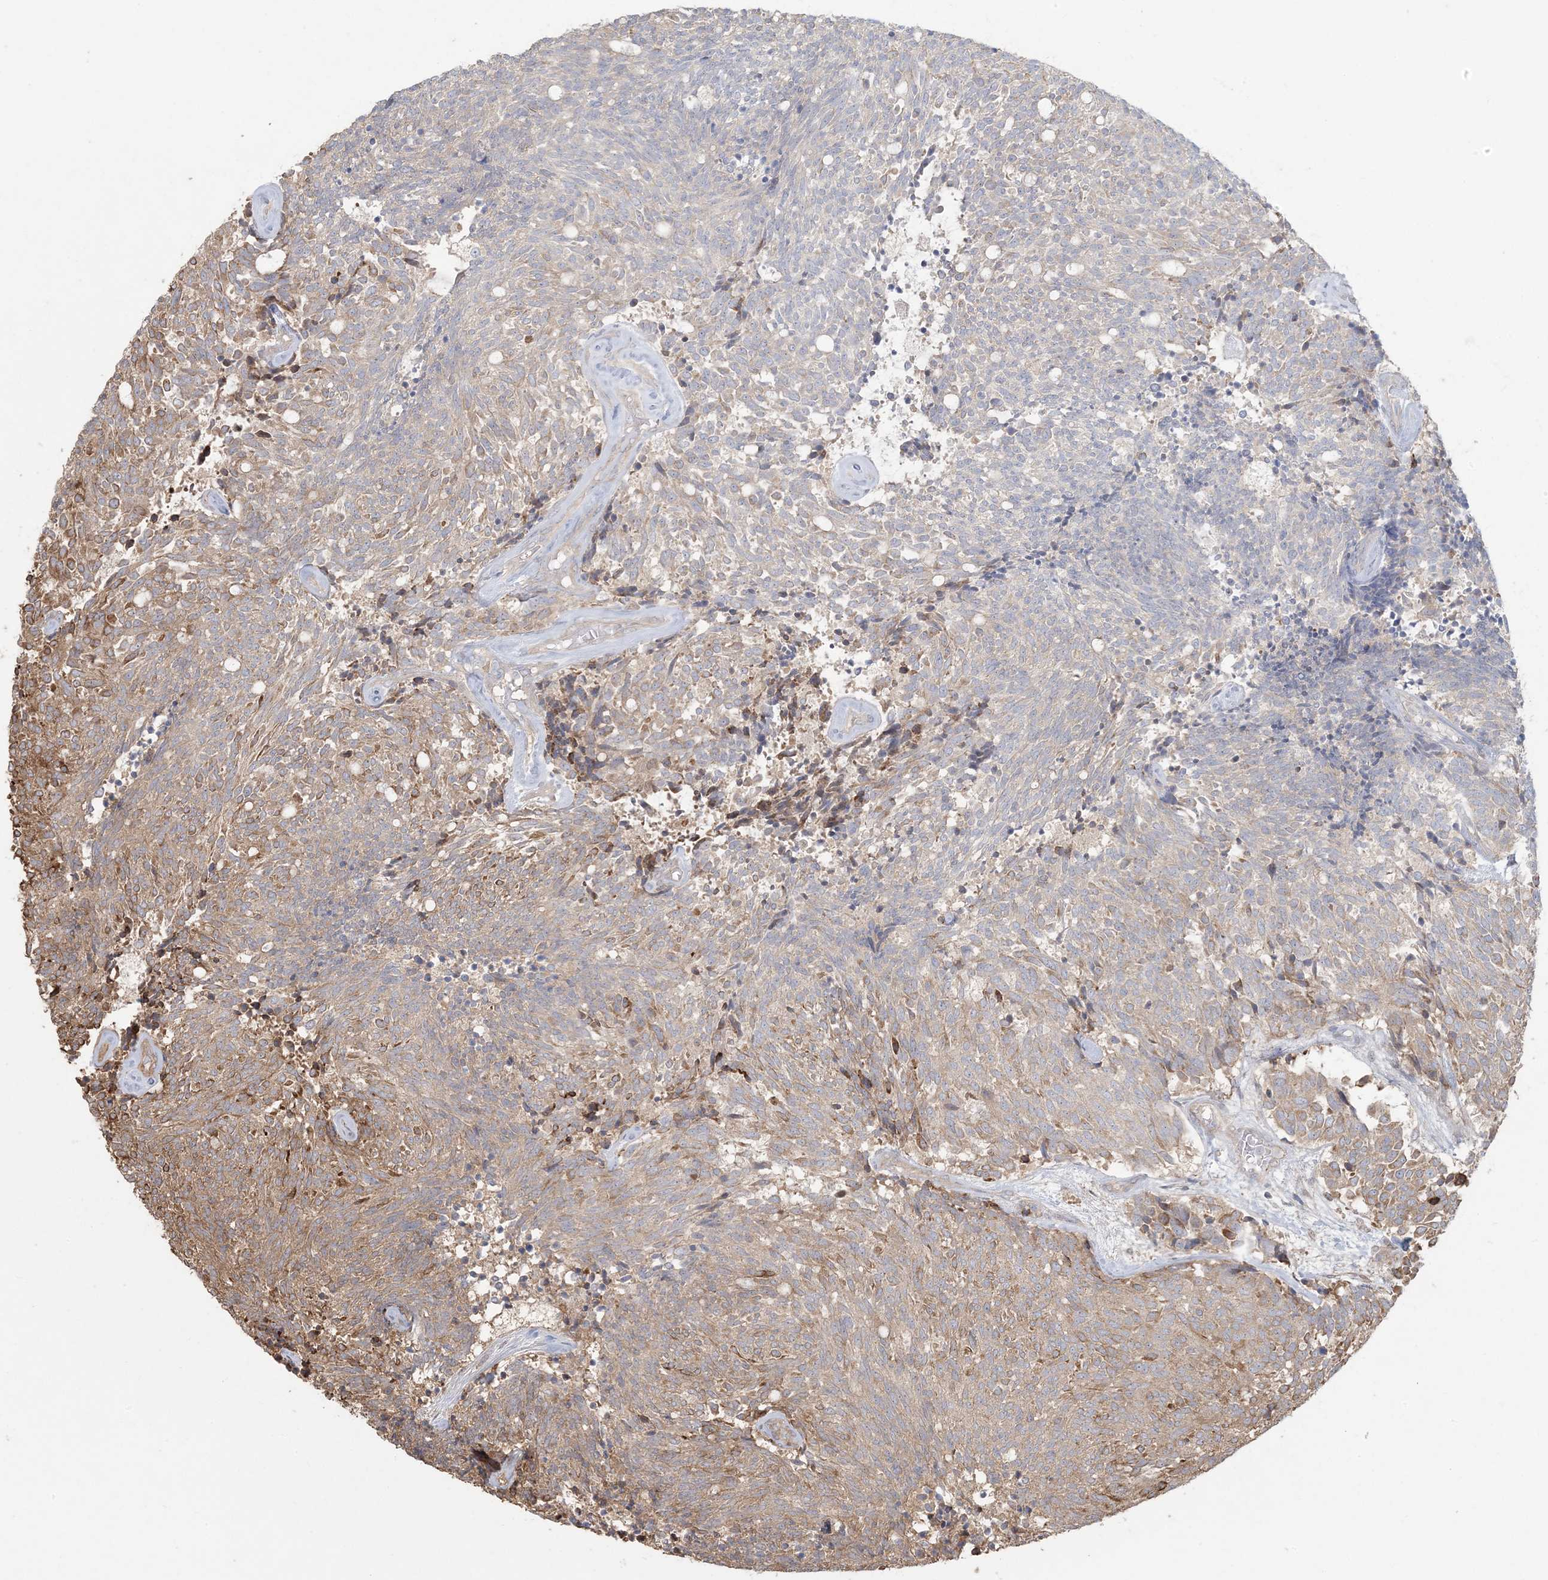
{"staining": {"intensity": "moderate", "quantity": "<25%", "location": "cytoplasmic/membranous"}, "tissue": "carcinoid", "cell_type": "Tumor cells", "image_type": "cancer", "snomed": [{"axis": "morphology", "description": "Carcinoid, malignant, NOS"}, {"axis": "topography", "description": "Pancreas"}], "caption": "Protein staining of carcinoid (malignant) tissue demonstrates moderate cytoplasmic/membranous expression in about <25% of tumor cells.", "gene": "HNMT", "patient": {"sex": "female", "age": 54}}